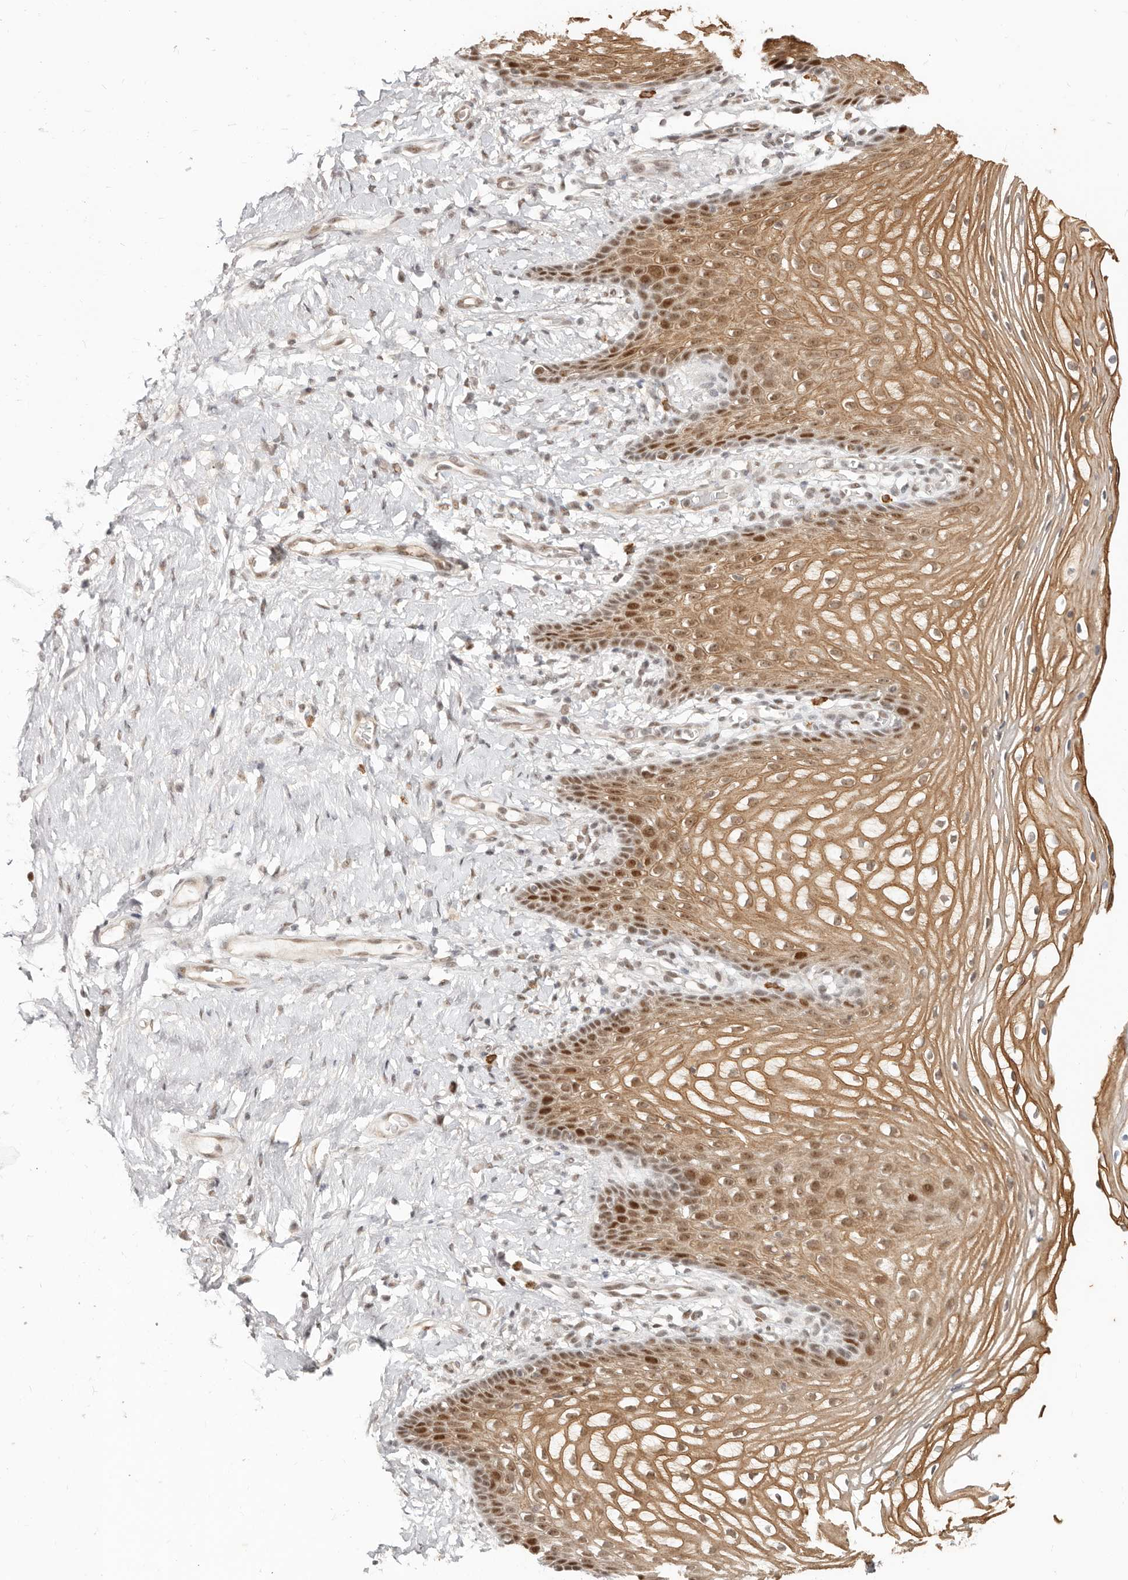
{"staining": {"intensity": "moderate", "quantity": ">75%", "location": "cytoplasmic/membranous,nuclear"}, "tissue": "vagina", "cell_type": "Squamous epithelial cells", "image_type": "normal", "snomed": [{"axis": "morphology", "description": "Normal tissue, NOS"}, {"axis": "topography", "description": "Vagina"}], "caption": "This image demonstrates IHC staining of unremarkable vagina, with medium moderate cytoplasmic/membranous,nuclear staining in about >75% of squamous epithelial cells.", "gene": "RFC2", "patient": {"sex": "female", "age": 60}}